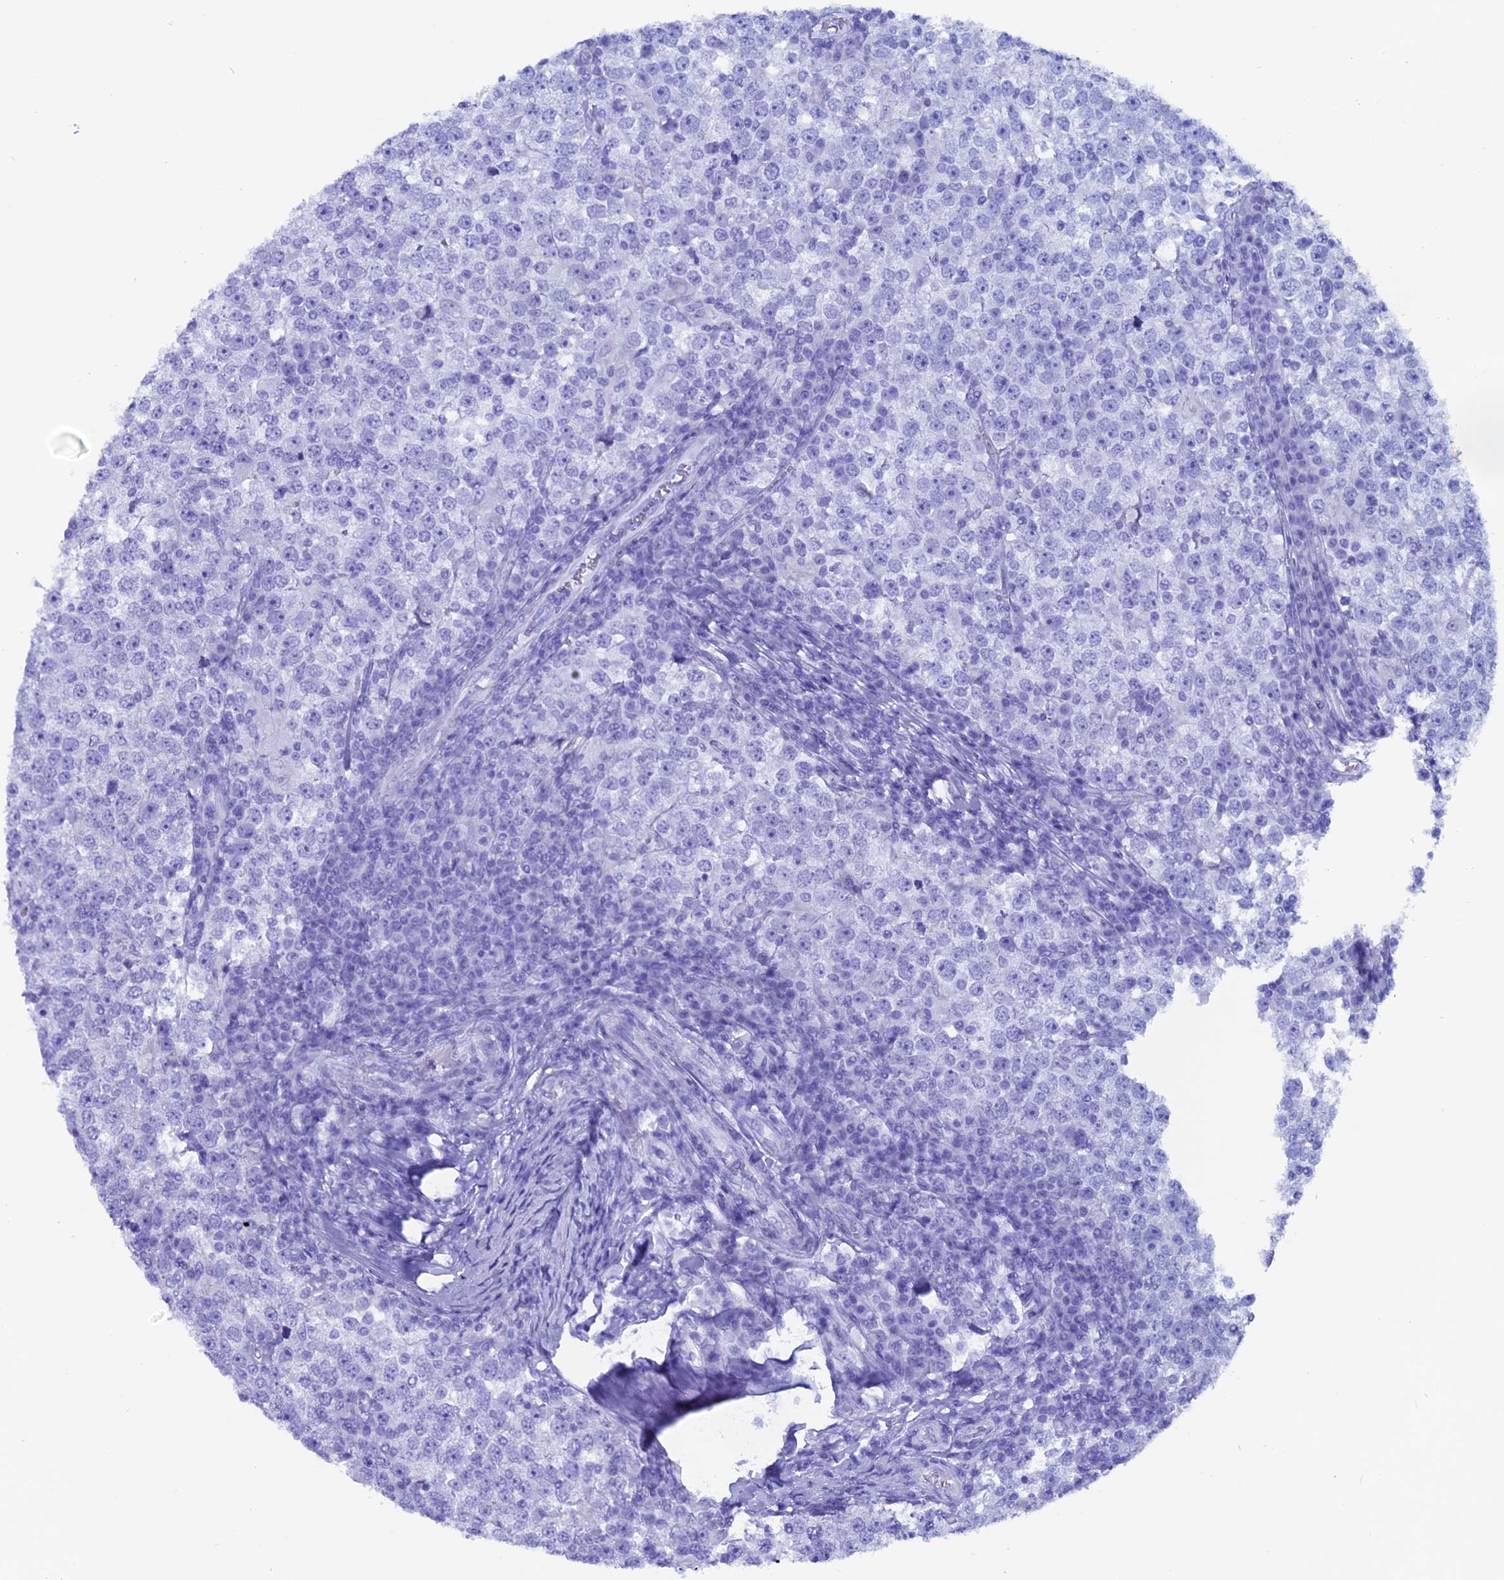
{"staining": {"intensity": "negative", "quantity": "none", "location": "none"}, "tissue": "testis cancer", "cell_type": "Tumor cells", "image_type": "cancer", "snomed": [{"axis": "morphology", "description": "Seminoma, NOS"}, {"axis": "topography", "description": "Testis"}], "caption": "The histopathology image displays no staining of tumor cells in seminoma (testis).", "gene": "ANKRD29", "patient": {"sex": "male", "age": 65}}